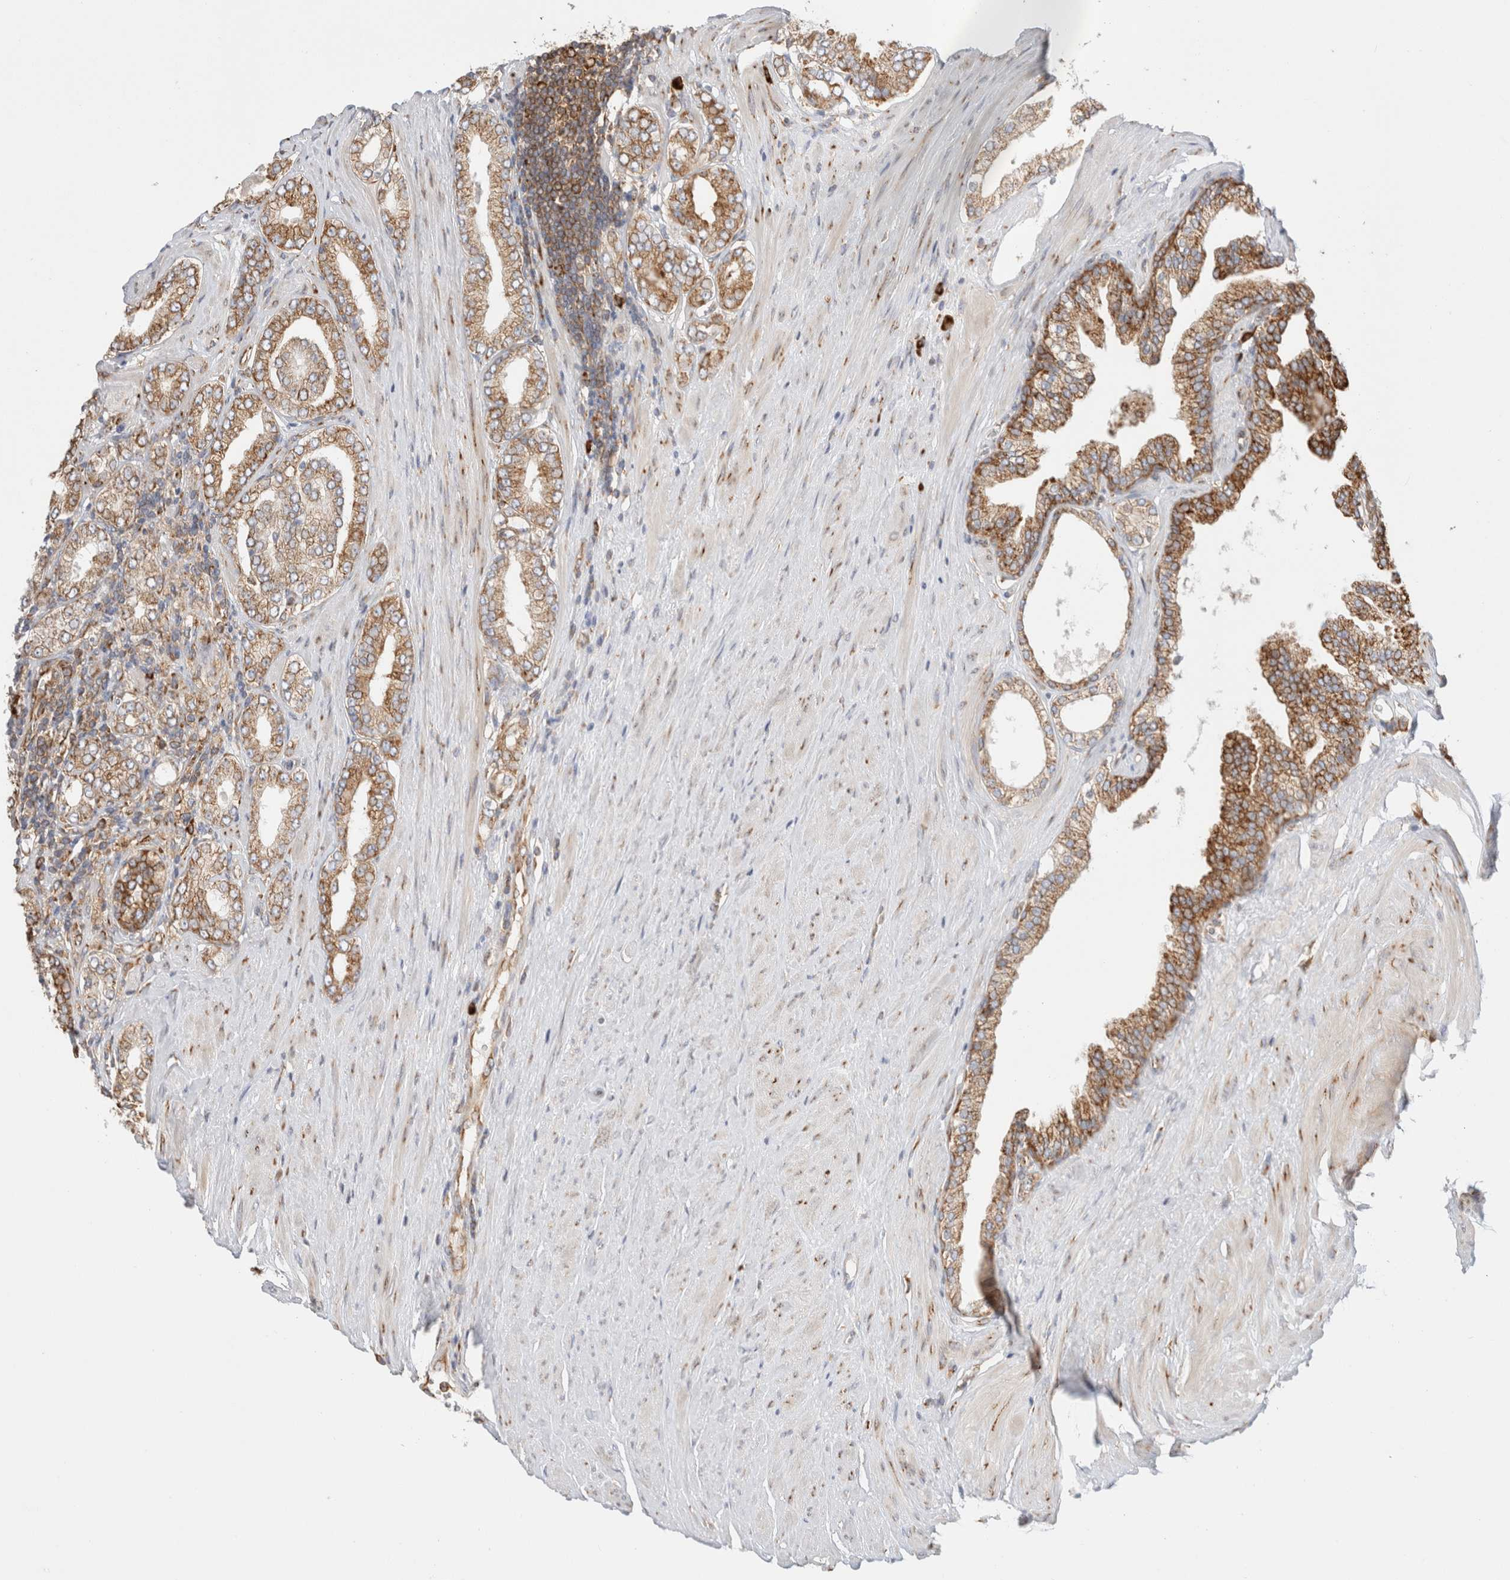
{"staining": {"intensity": "moderate", "quantity": "25%-75%", "location": "cytoplasmic/membranous"}, "tissue": "prostate cancer", "cell_type": "Tumor cells", "image_type": "cancer", "snomed": [{"axis": "morphology", "description": "Adenocarcinoma, Low grade"}, {"axis": "topography", "description": "Prostate"}], "caption": "The histopathology image exhibits staining of prostate cancer (adenocarcinoma (low-grade)), revealing moderate cytoplasmic/membranous protein staining (brown color) within tumor cells.", "gene": "ZC2HC1A", "patient": {"sex": "male", "age": 62}}